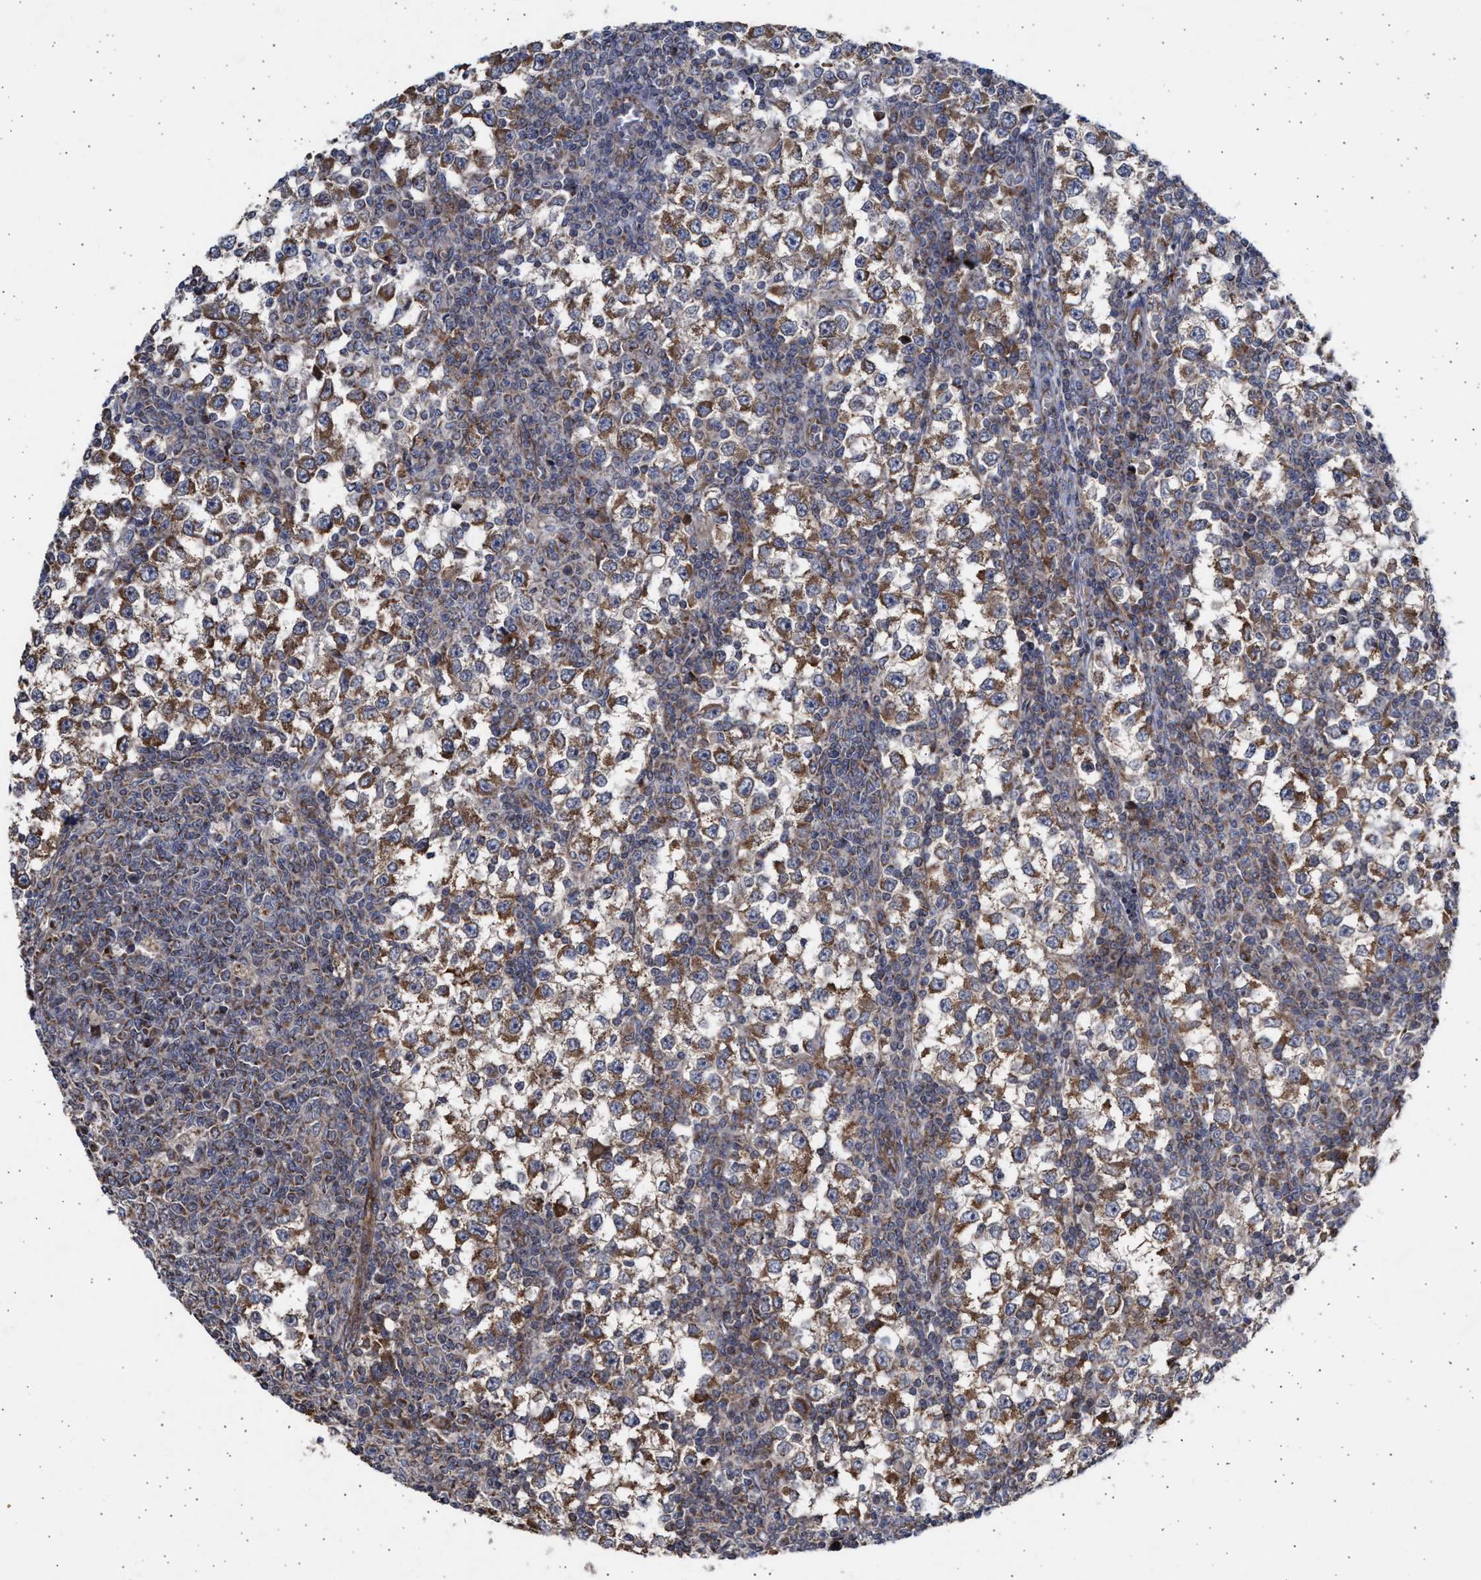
{"staining": {"intensity": "strong", "quantity": ">75%", "location": "cytoplasmic/membranous"}, "tissue": "testis cancer", "cell_type": "Tumor cells", "image_type": "cancer", "snomed": [{"axis": "morphology", "description": "Seminoma, NOS"}, {"axis": "topography", "description": "Testis"}], "caption": "Protein expression analysis of human testis cancer (seminoma) reveals strong cytoplasmic/membranous positivity in approximately >75% of tumor cells. (DAB (3,3'-diaminobenzidine) IHC with brightfield microscopy, high magnification).", "gene": "TTC19", "patient": {"sex": "male", "age": 65}}